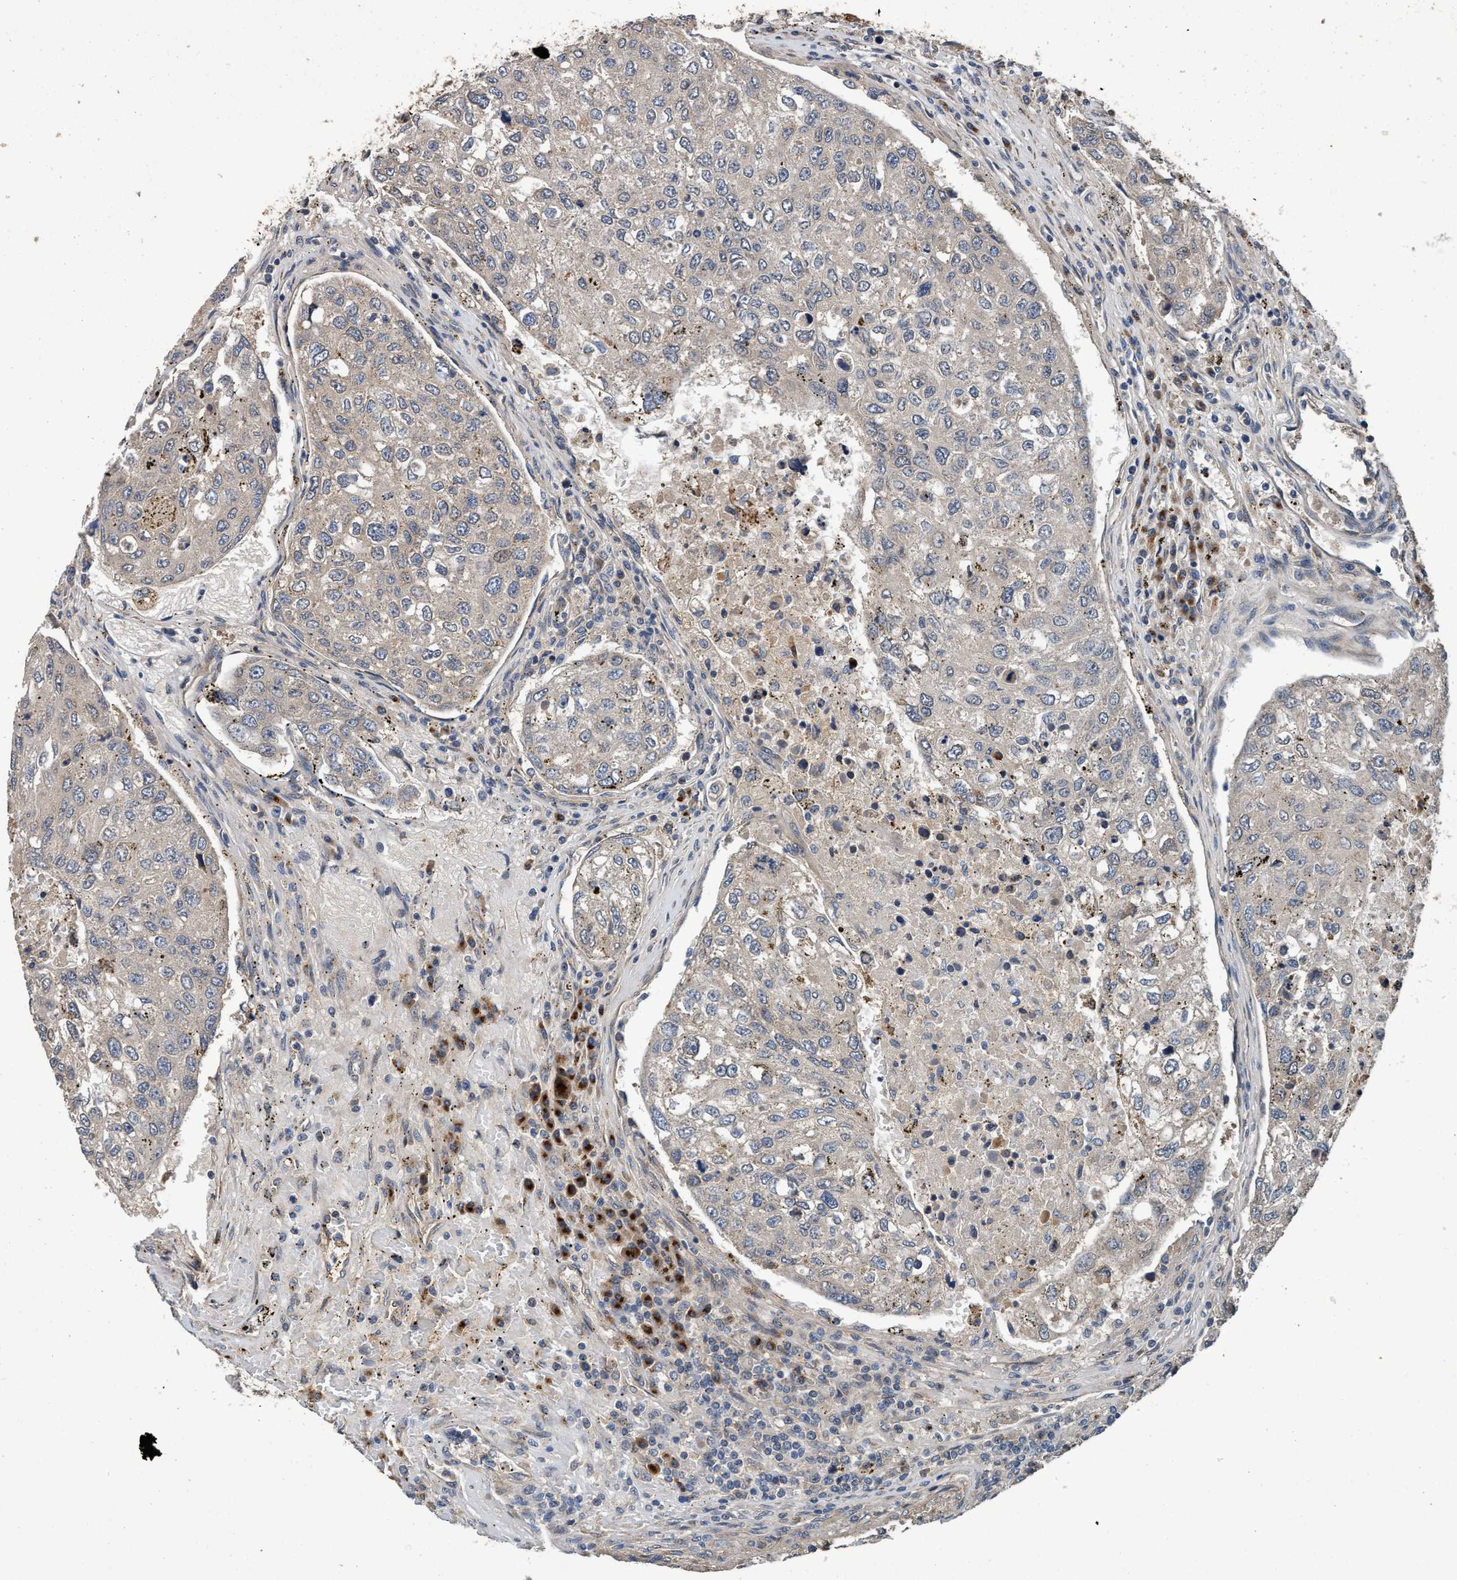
{"staining": {"intensity": "weak", "quantity": "25%-75%", "location": "cytoplasmic/membranous"}, "tissue": "urothelial cancer", "cell_type": "Tumor cells", "image_type": "cancer", "snomed": [{"axis": "morphology", "description": "Urothelial carcinoma, High grade"}, {"axis": "topography", "description": "Lymph node"}, {"axis": "topography", "description": "Urinary bladder"}], "caption": "Tumor cells demonstrate weak cytoplasmic/membranous positivity in approximately 25%-75% of cells in urothelial cancer.", "gene": "MACC1", "patient": {"sex": "male", "age": 51}}